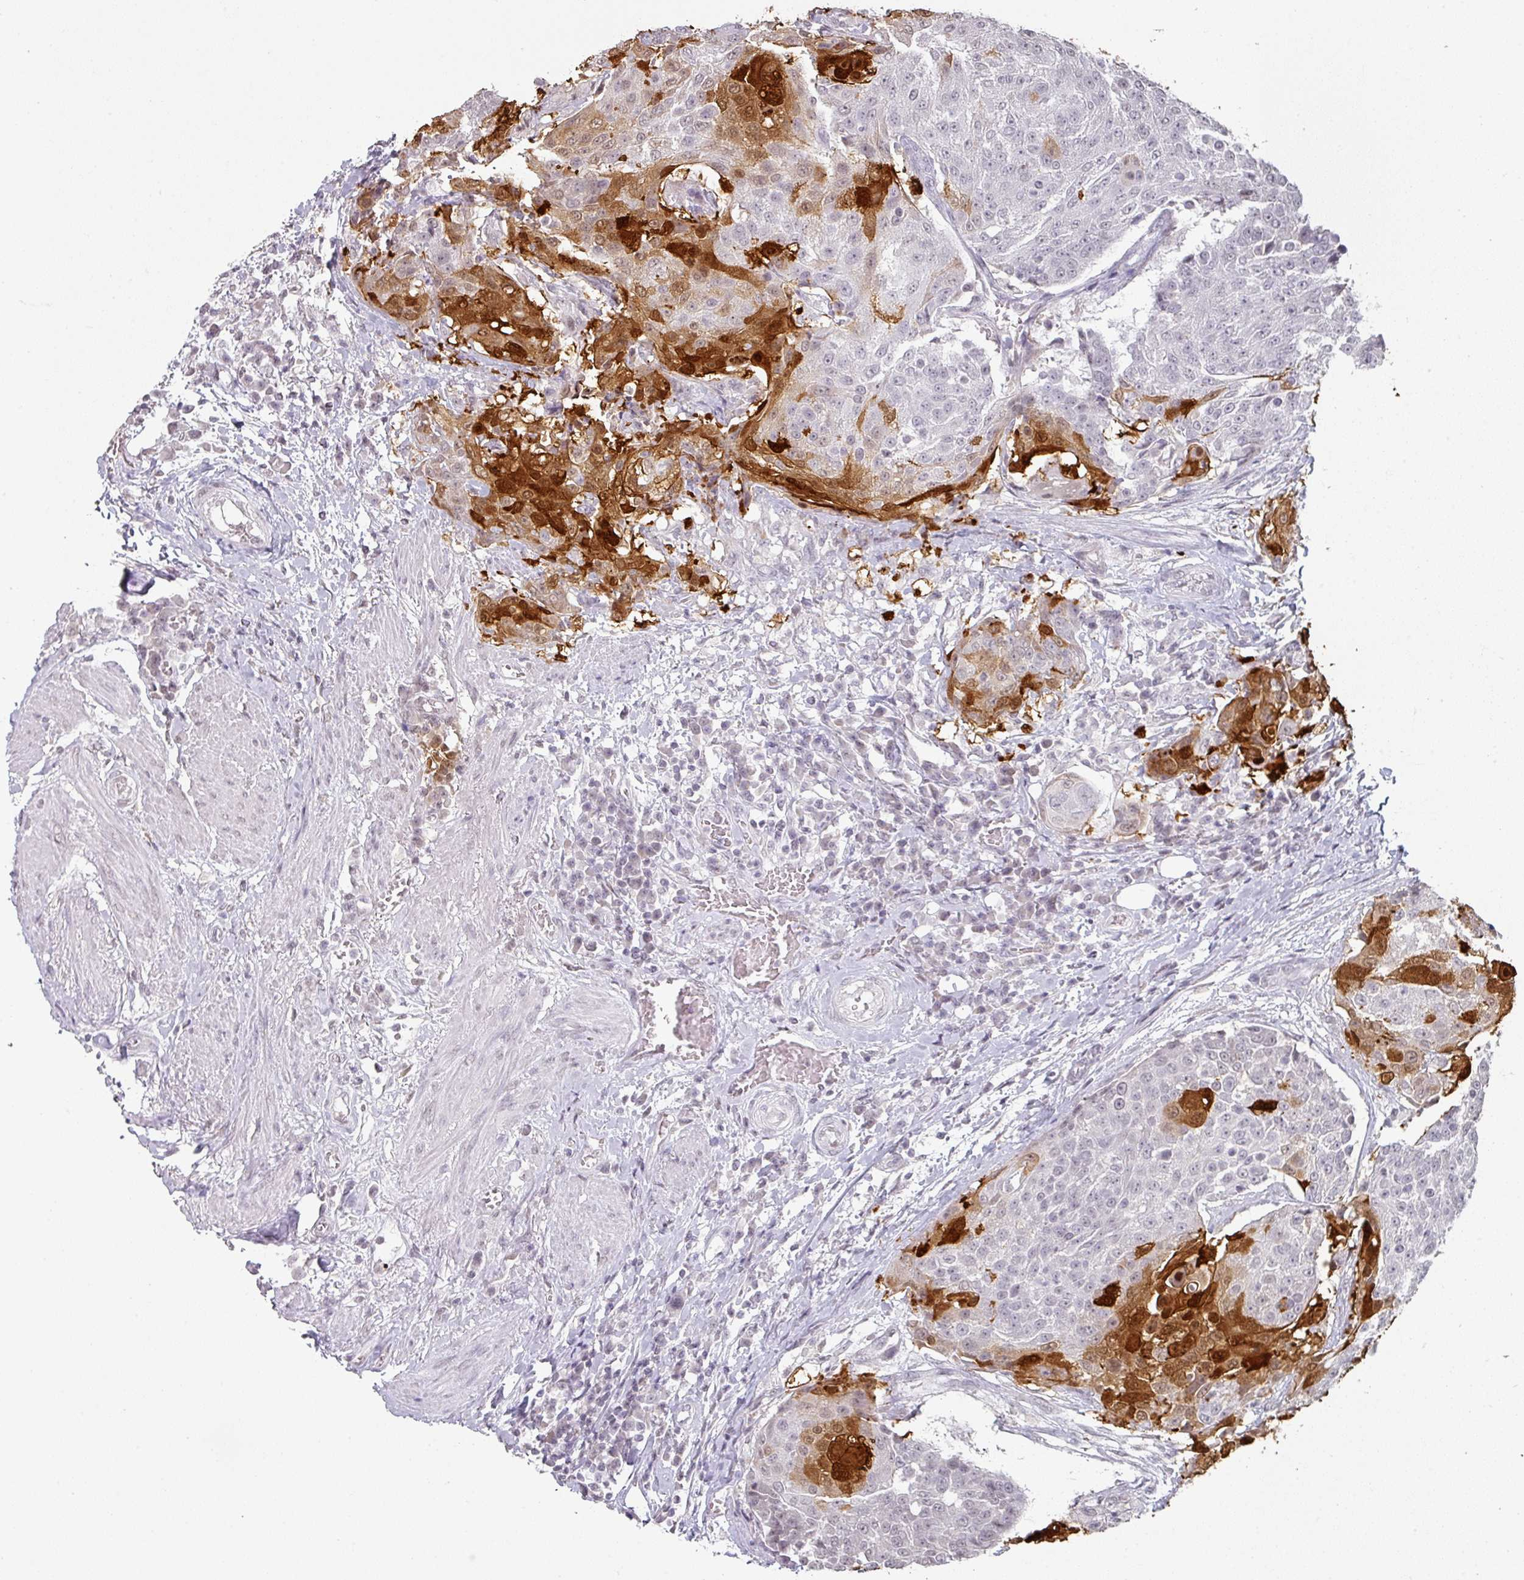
{"staining": {"intensity": "strong", "quantity": "<25%", "location": "cytoplasmic/membranous,nuclear"}, "tissue": "urothelial cancer", "cell_type": "Tumor cells", "image_type": "cancer", "snomed": [{"axis": "morphology", "description": "Urothelial carcinoma, High grade"}, {"axis": "topography", "description": "Urinary bladder"}], "caption": "This micrograph displays urothelial carcinoma (high-grade) stained with immunohistochemistry to label a protein in brown. The cytoplasmic/membranous and nuclear of tumor cells show strong positivity for the protein. Nuclei are counter-stained blue.", "gene": "SPRR1A", "patient": {"sex": "female", "age": 63}}